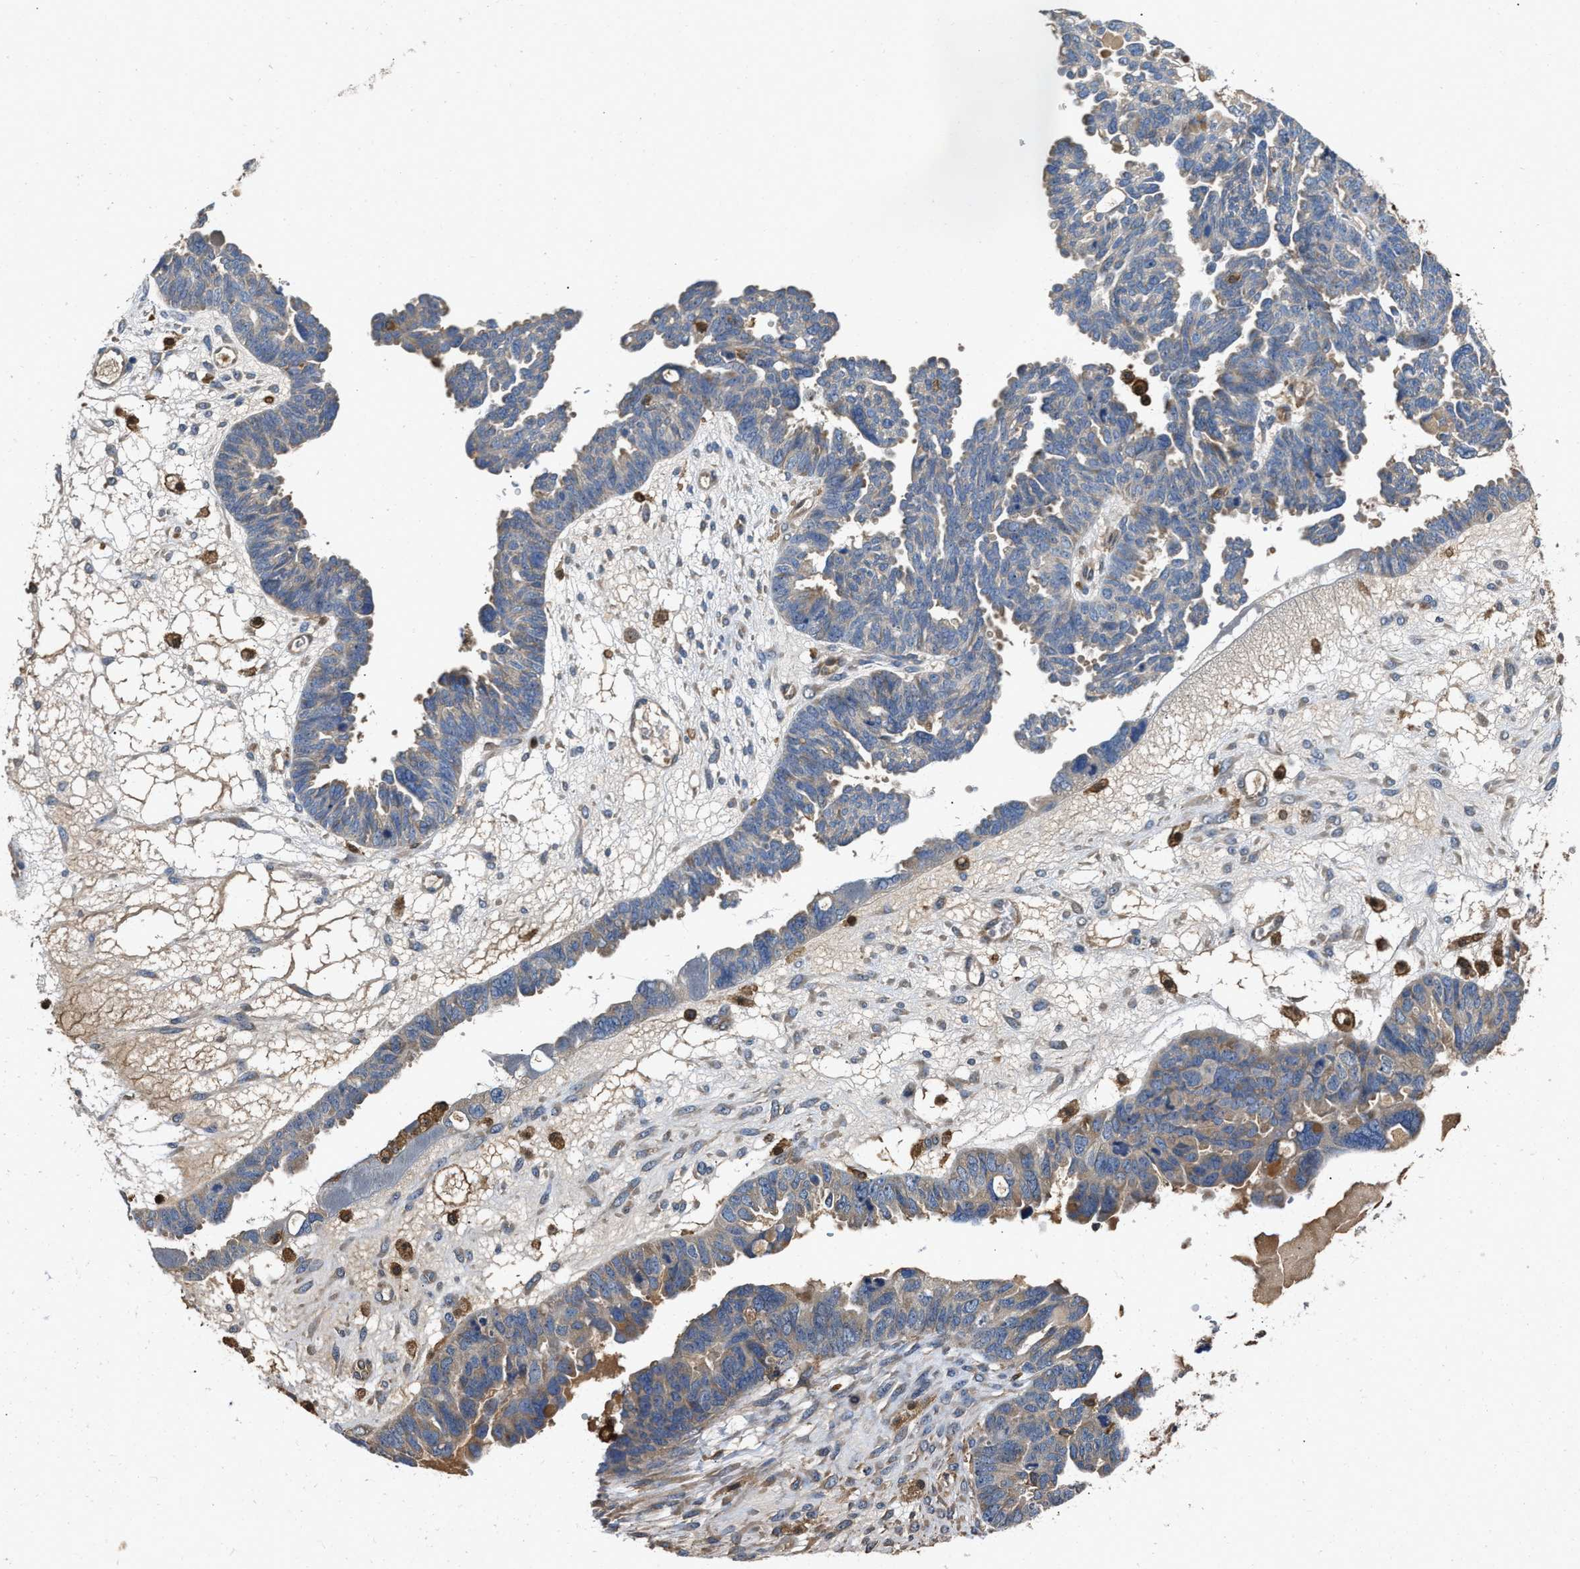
{"staining": {"intensity": "weak", "quantity": "<25%", "location": "cytoplasmic/membranous"}, "tissue": "ovarian cancer", "cell_type": "Tumor cells", "image_type": "cancer", "snomed": [{"axis": "morphology", "description": "Cystadenocarcinoma, serous, NOS"}, {"axis": "topography", "description": "Ovary"}], "caption": "Serous cystadenocarcinoma (ovarian) was stained to show a protein in brown. There is no significant staining in tumor cells.", "gene": "OSTF1", "patient": {"sex": "female", "age": 79}}